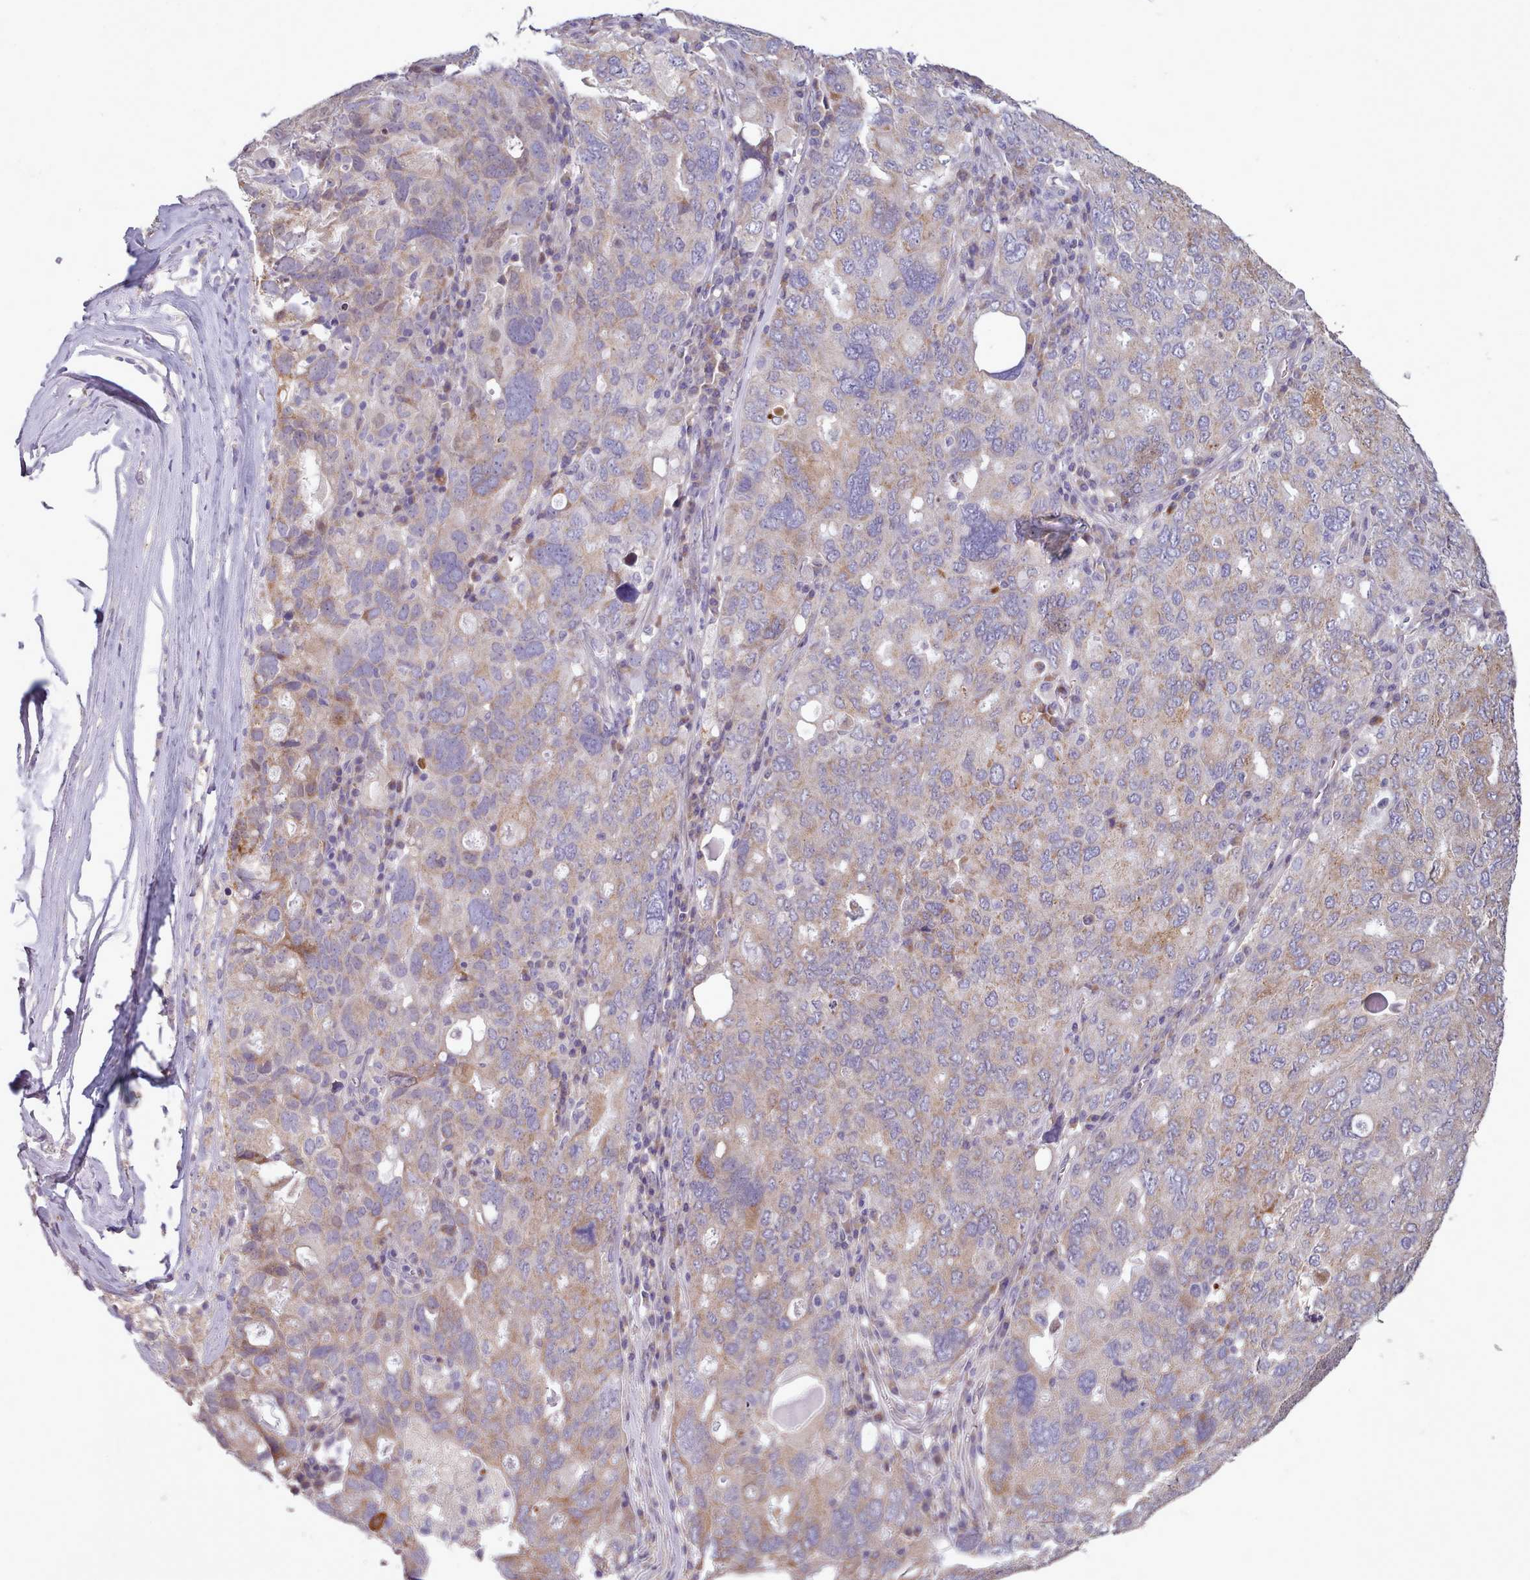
{"staining": {"intensity": "moderate", "quantity": "25%-75%", "location": "cytoplasmic/membranous"}, "tissue": "ovarian cancer", "cell_type": "Tumor cells", "image_type": "cancer", "snomed": [{"axis": "morphology", "description": "Carcinoma, endometroid"}, {"axis": "topography", "description": "Ovary"}], "caption": "Approximately 25%-75% of tumor cells in human endometroid carcinoma (ovarian) show moderate cytoplasmic/membranous protein staining as visualized by brown immunohistochemical staining.", "gene": "DPF1", "patient": {"sex": "female", "age": 62}}